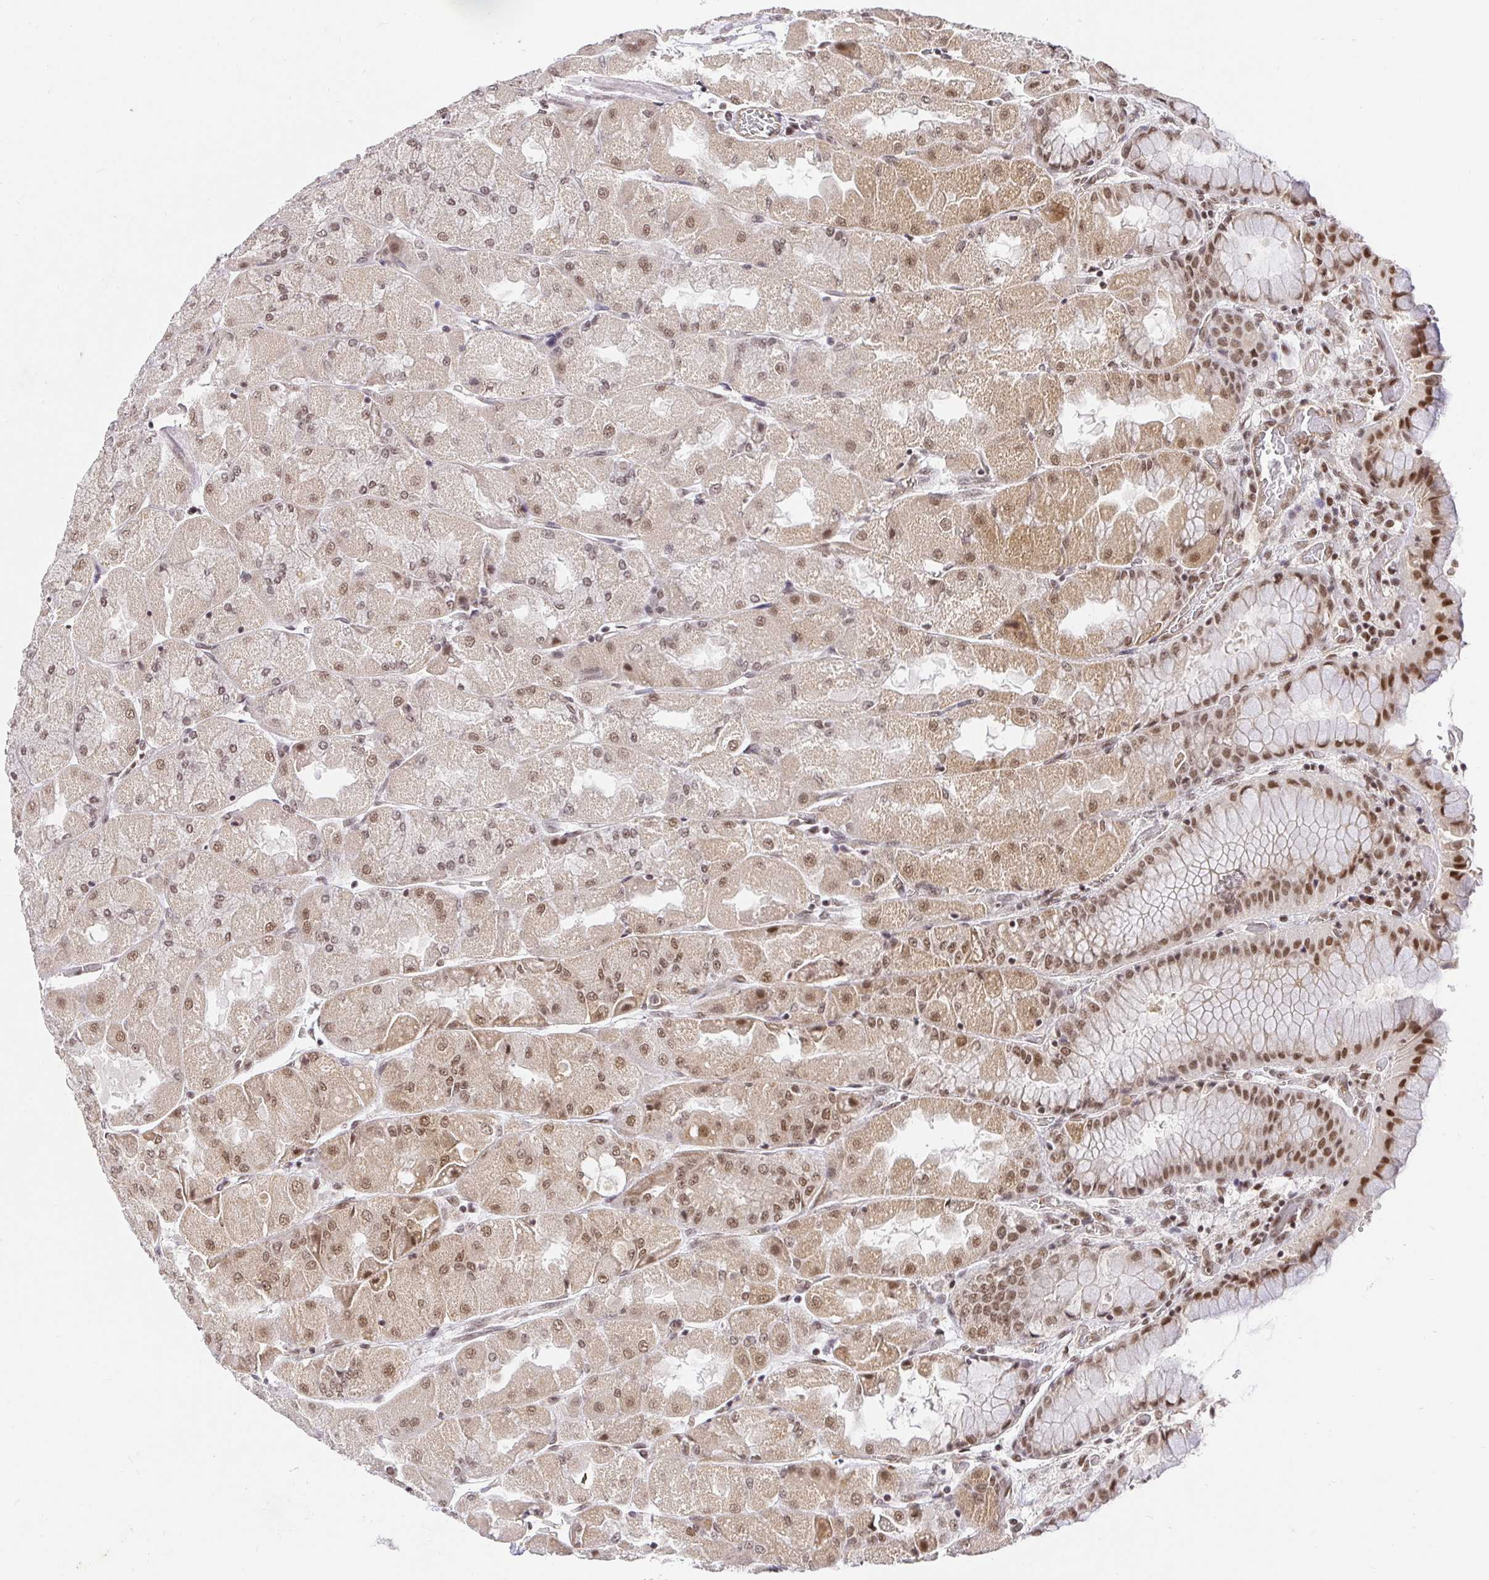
{"staining": {"intensity": "moderate", "quantity": ">75%", "location": "cytoplasmic/membranous,nuclear"}, "tissue": "stomach", "cell_type": "Glandular cells", "image_type": "normal", "snomed": [{"axis": "morphology", "description": "Normal tissue, NOS"}, {"axis": "topography", "description": "Stomach"}], "caption": "This is an image of immunohistochemistry staining of normal stomach, which shows moderate expression in the cytoplasmic/membranous,nuclear of glandular cells.", "gene": "USF1", "patient": {"sex": "female", "age": 61}}